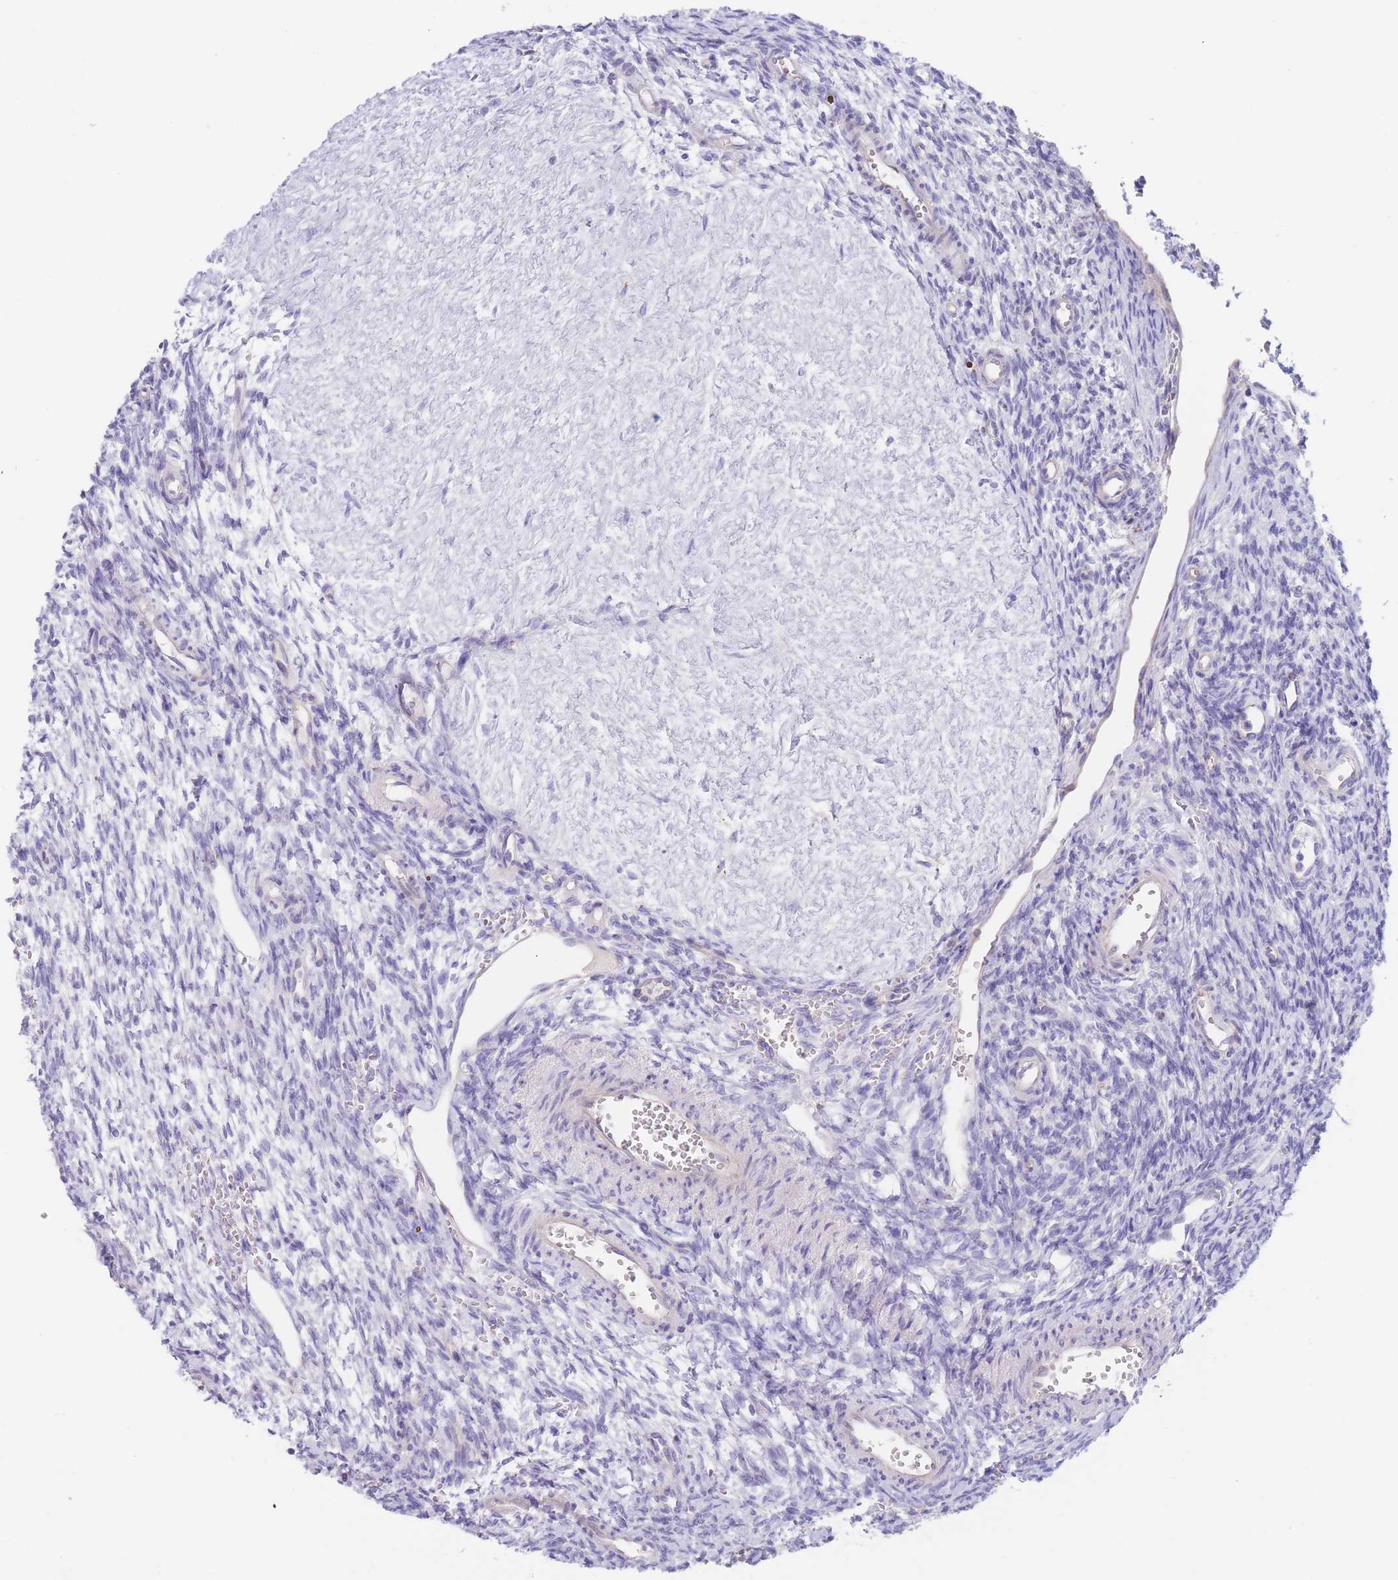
{"staining": {"intensity": "negative", "quantity": "none", "location": "none"}, "tissue": "ovary", "cell_type": "Ovarian stroma cells", "image_type": "normal", "snomed": [{"axis": "morphology", "description": "Normal tissue, NOS"}, {"axis": "topography", "description": "Ovary"}], "caption": "A histopathology image of ovary stained for a protein exhibits no brown staining in ovarian stroma cells. (Immunohistochemistry, brightfield microscopy, high magnification).", "gene": "ZNF281", "patient": {"sex": "female", "age": 39}}